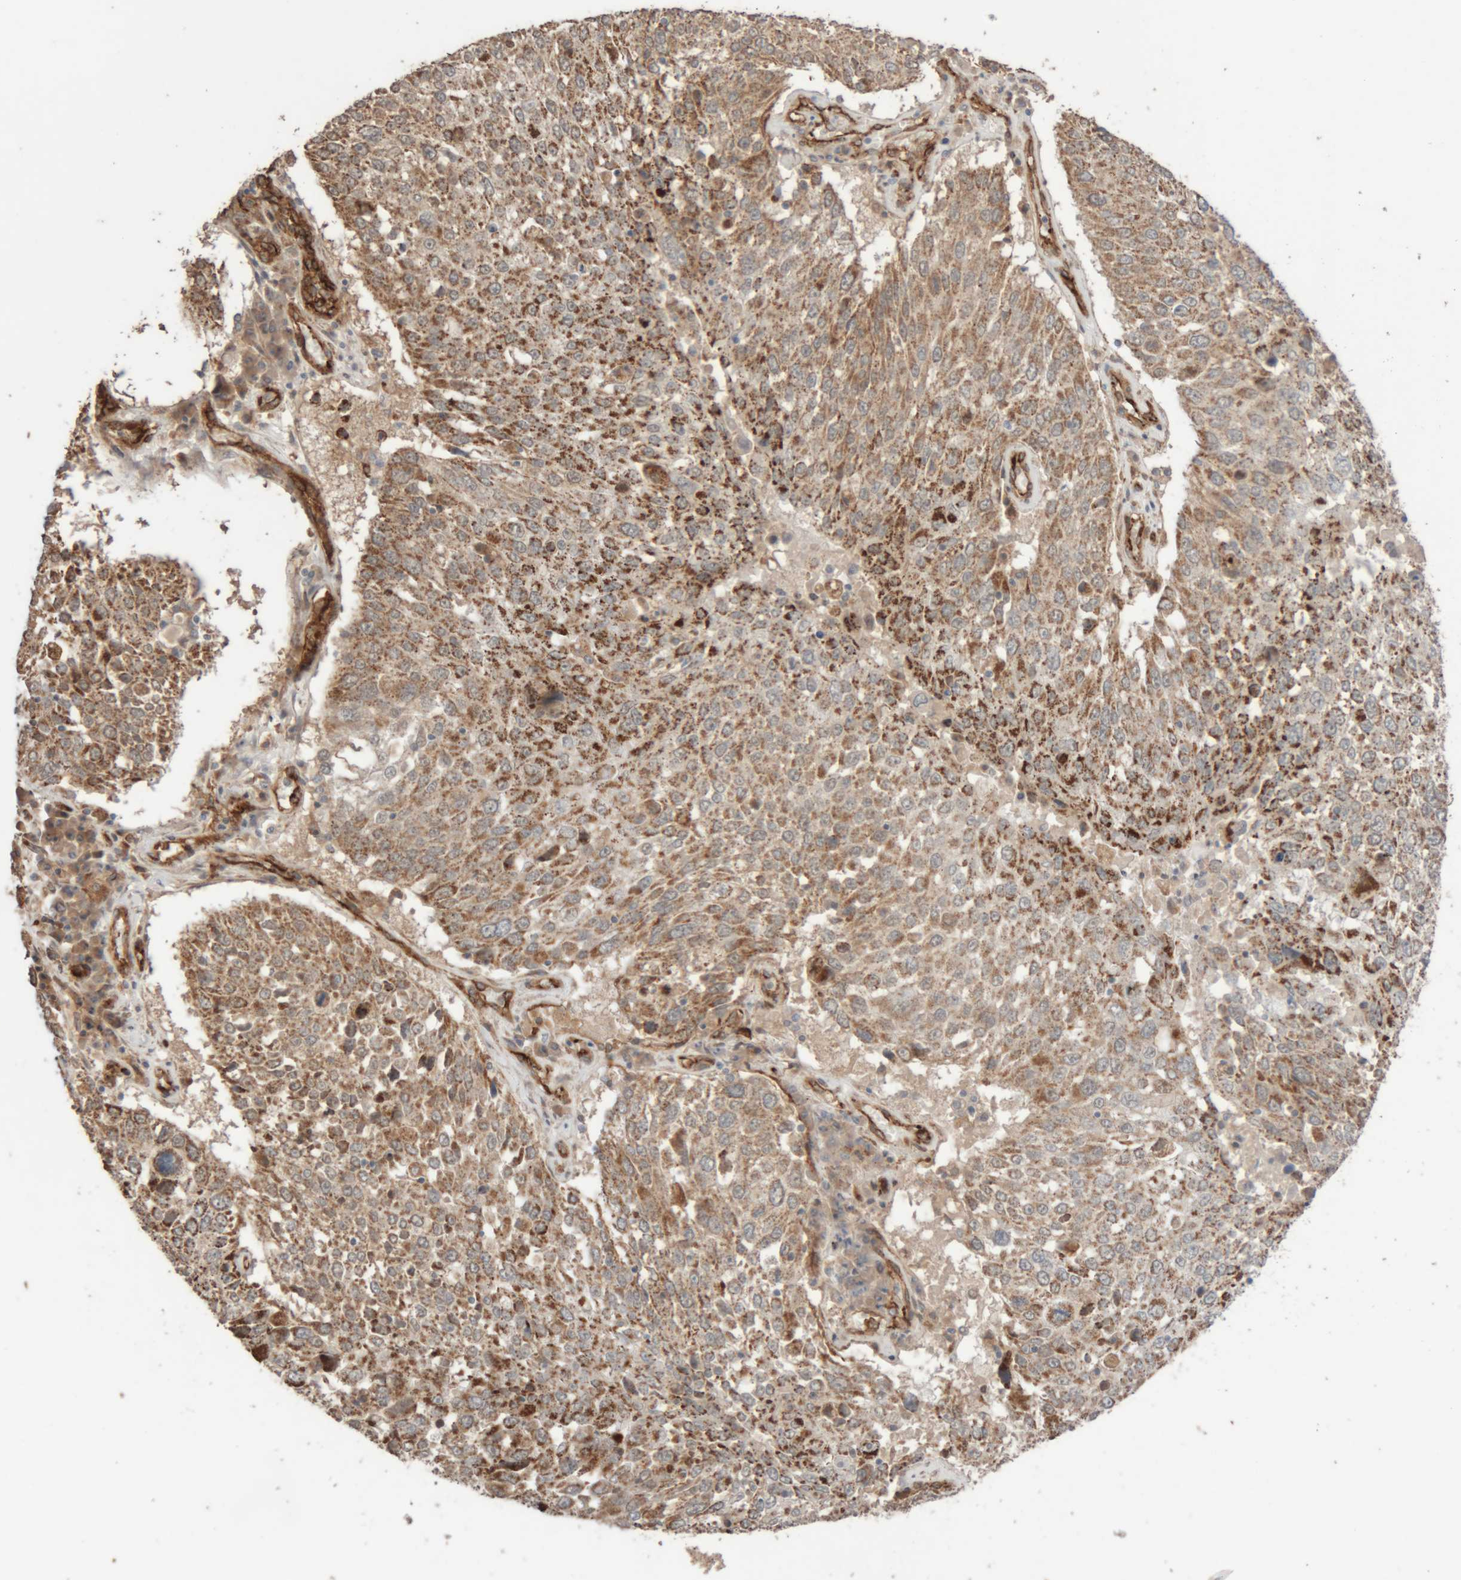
{"staining": {"intensity": "moderate", "quantity": ">75%", "location": "cytoplasmic/membranous"}, "tissue": "lung cancer", "cell_type": "Tumor cells", "image_type": "cancer", "snomed": [{"axis": "morphology", "description": "Squamous cell carcinoma, NOS"}, {"axis": "topography", "description": "Lung"}], "caption": "High-magnification brightfield microscopy of lung squamous cell carcinoma stained with DAB (brown) and counterstained with hematoxylin (blue). tumor cells exhibit moderate cytoplasmic/membranous staining is seen in about>75% of cells. (DAB = brown stain, brightfield microscopy at high magnification).", "gene": "RAB32", "patient": {"sex": "male", "age": 65}}